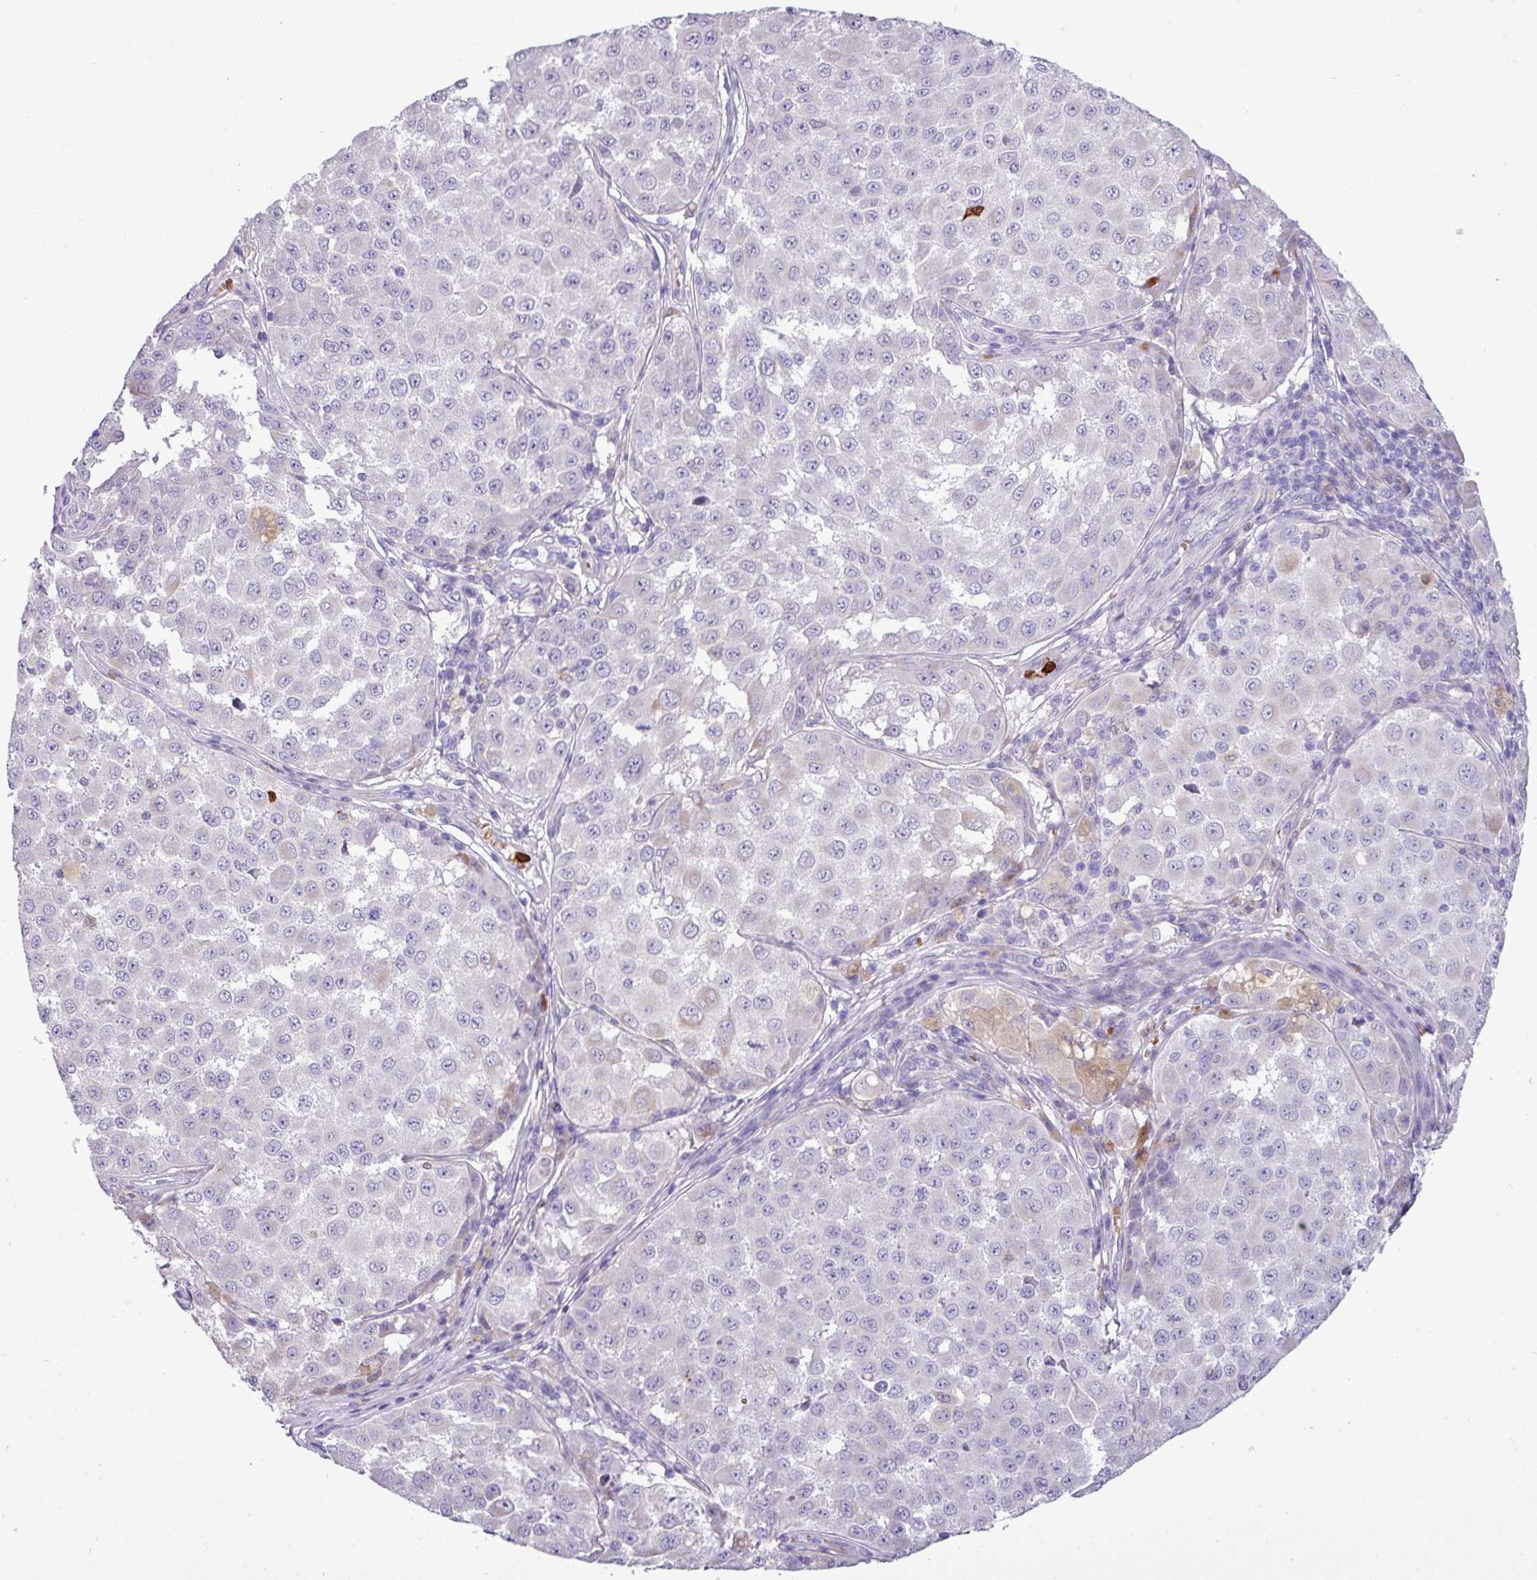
{"staining": {"intensity": "negative", "quantity": "none", "location": "none"}, "tissue": "melanoma", "cell_type": "Tumor cells", "image_type": "cancer", "snomed": [{"axis": "morphology", "description": "Malignant melanoma, NOS"}, {"axis": "topography", "description": "Skin"}], "caption": "An image of malignant melanoma stained for a protein displays no brown staining in tumor cells. Brightfield microscopy of immunohistochemistry stained with DAB (brown) and hematoxylin (blue), captured at high magnification.", "gene": "MGAT4B", "patient": {"sex": "male", "age": 64}}